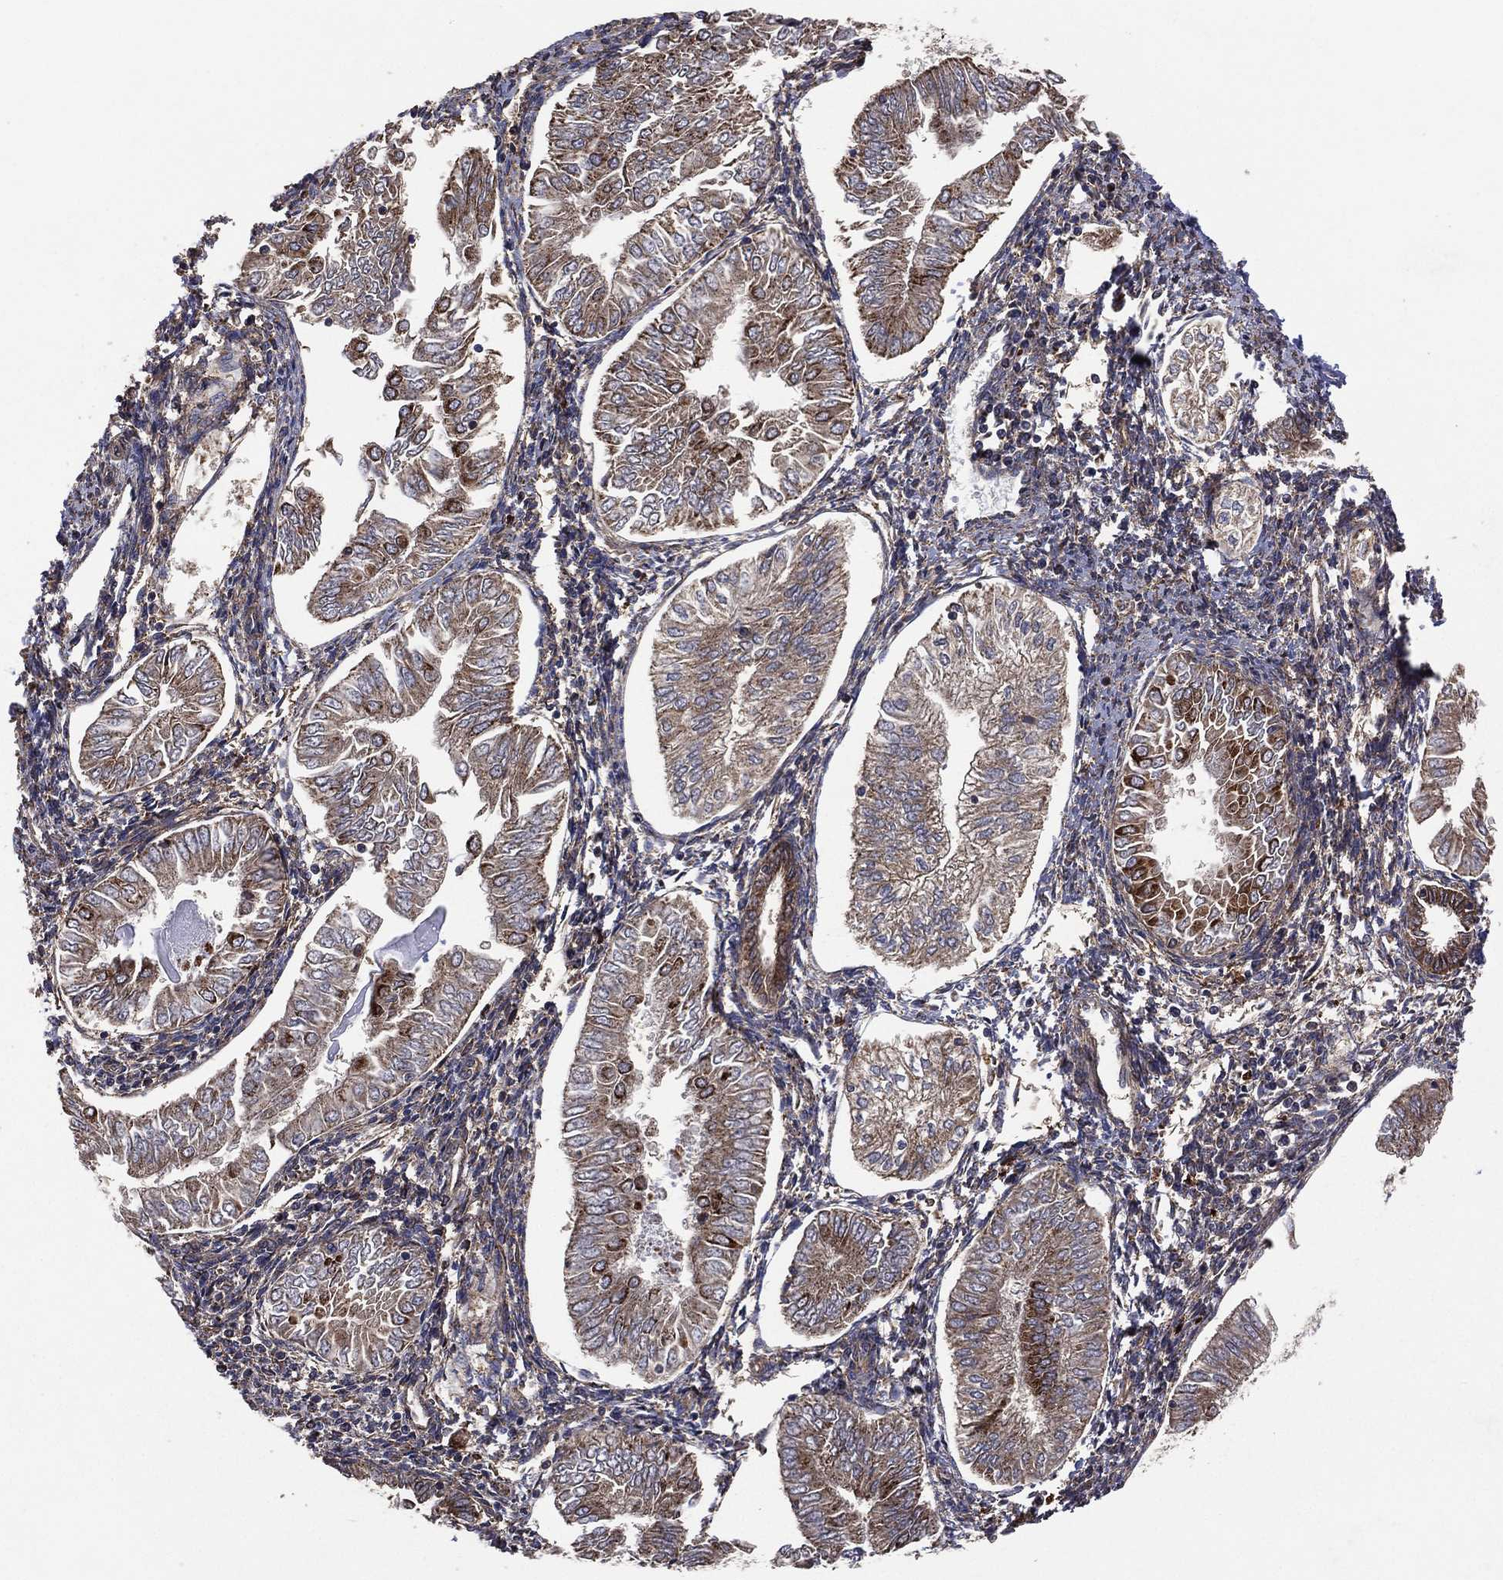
{"staining": {"intensity": "strong", "quantity": "<25%", "location": "cytoplasmic/membranous"}, "tissue": "endometrial cancer", "cell_type": "Tumor cells", "image_type": "cancer", "snomed": [{"axis": "morphology", "description": "Adenocarcinoma, NOS"}, {"axis": "topography", "description": "Endometrium"}], "caption": "Endometrial cancer stained with a protein marker exhibits strong staining in tumor cells.", "gene": "LIMD1", "patient": {"sex": "female", "age": 53}}